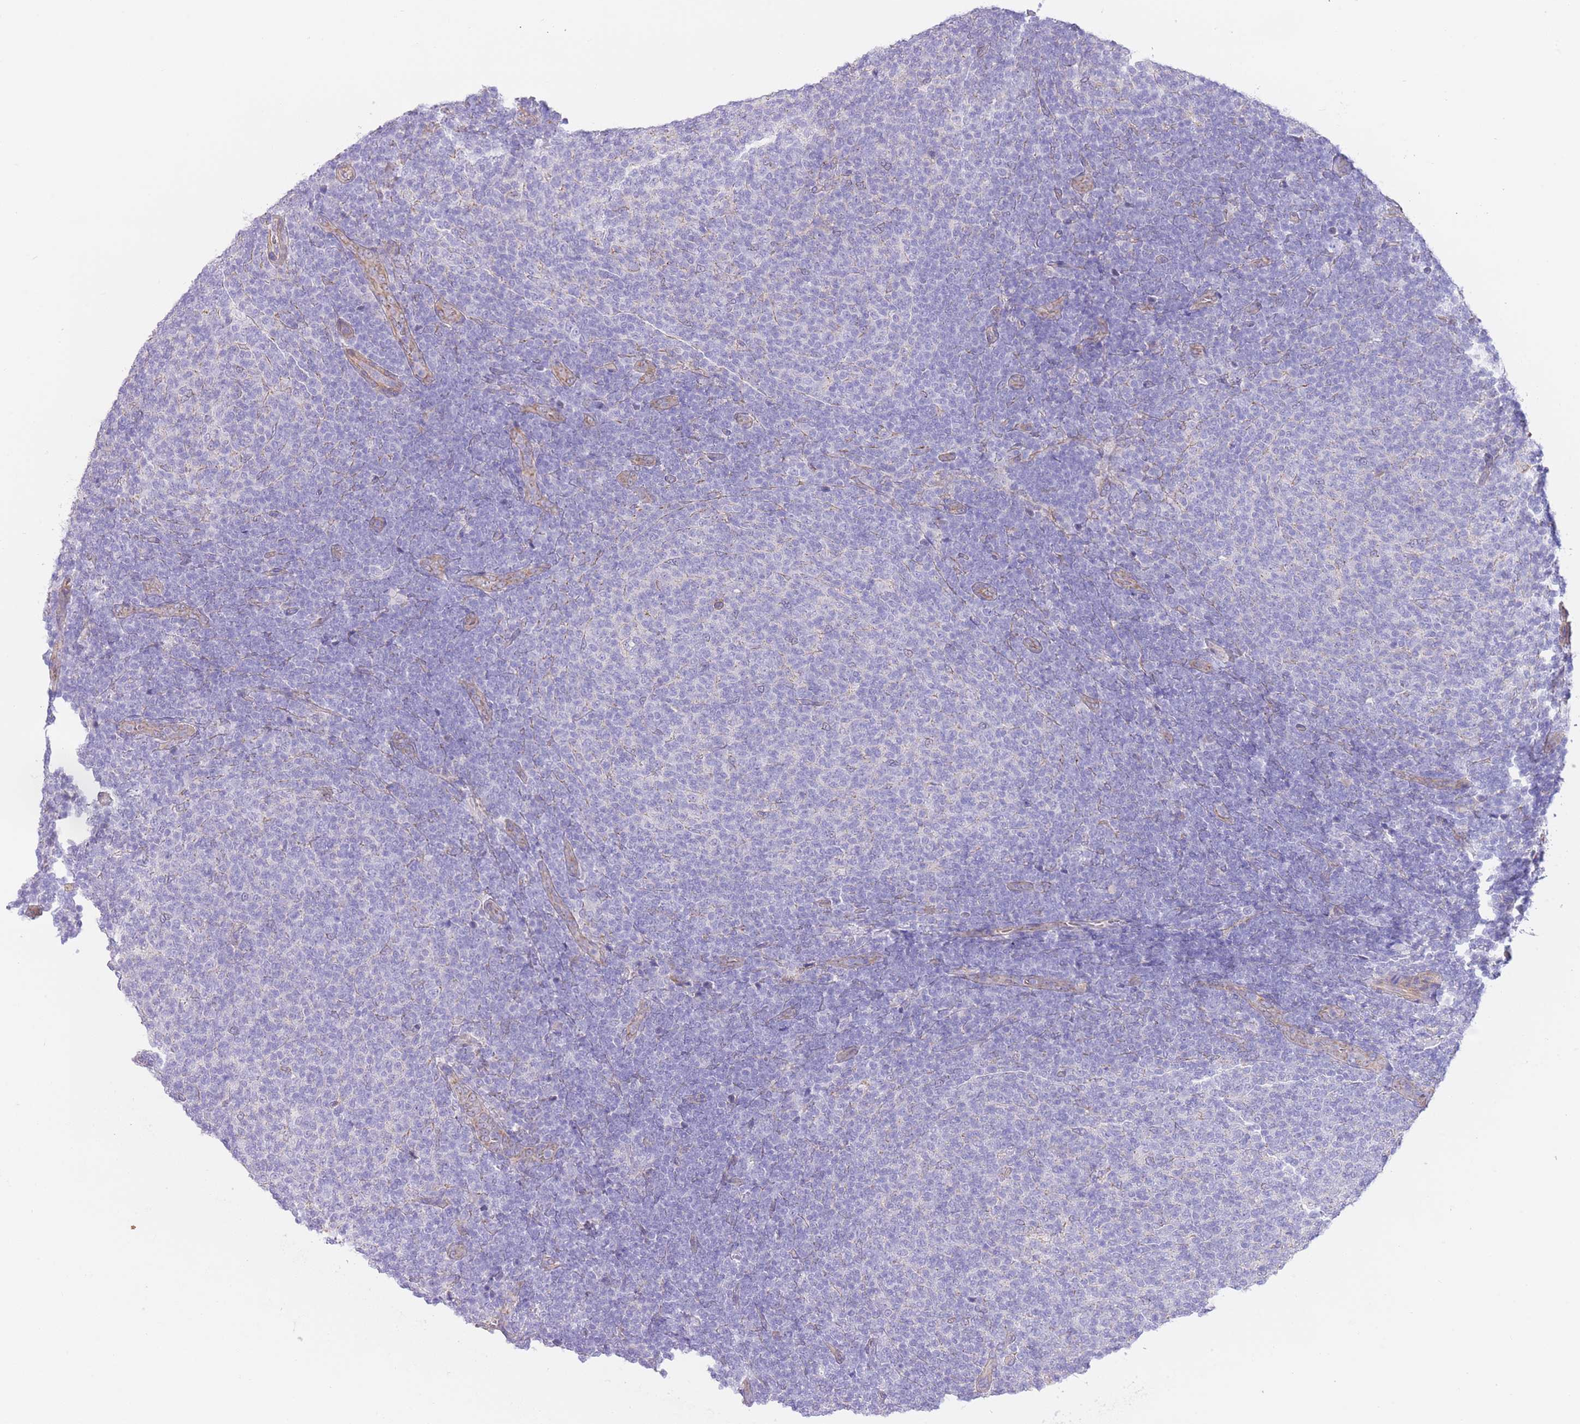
{"staining": {"intensity": "negative", "quantity": "none", "location": "none"}, "tissue": "lymphoma", "cell_type": "Tumor cells", "image_type": "cancer", "snomed": [{"axis": "morphology", "description": "Malignant lymphoma, non-Hodgkin's type, Low grade"}, {"axis": "topography", "description": "Lymph node"}], "caption": "Micrograph shows no protein positivity in tumor cells of lymphoma tissue.", "gene": "PGM1", "patient": {"sex": "male", "age": 66}}